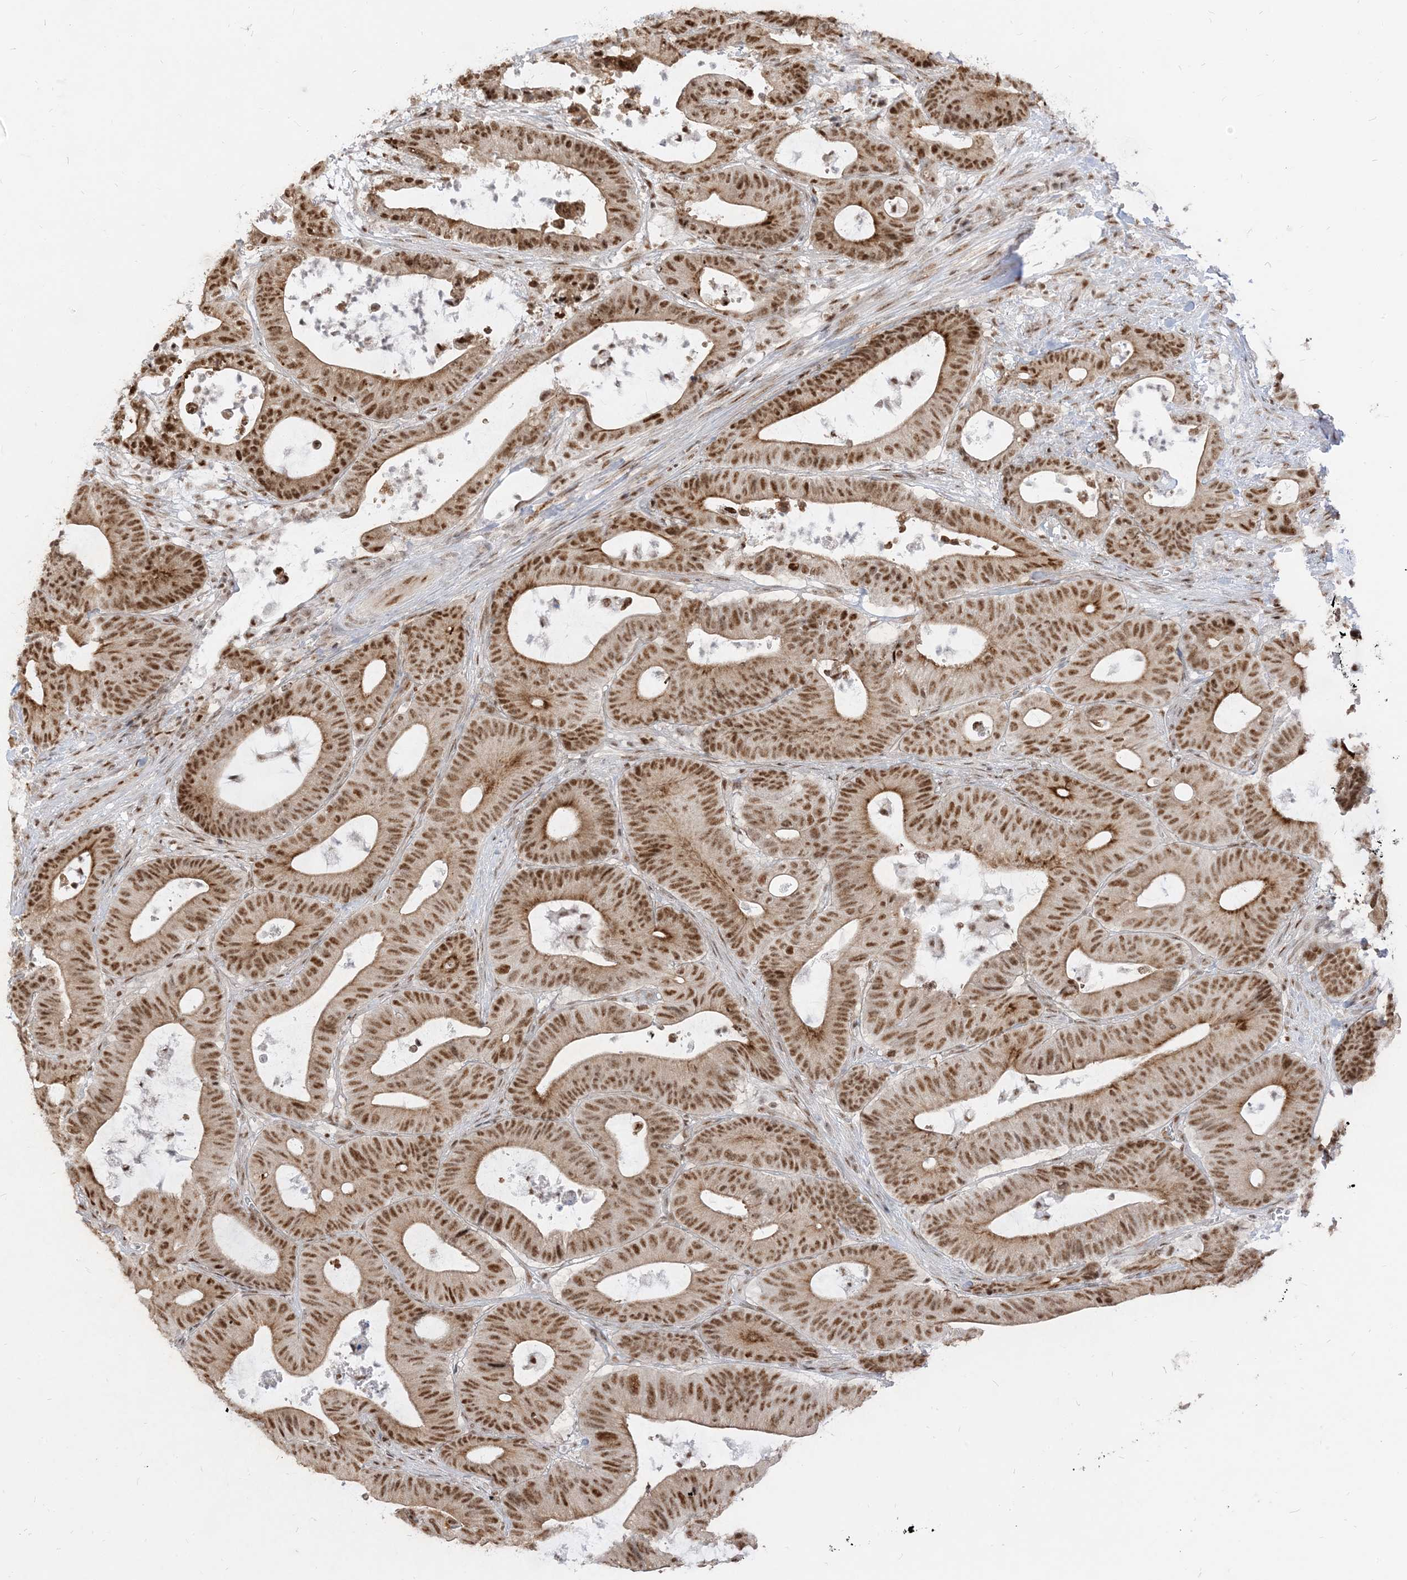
{"staining": {"intensity": "moderate", "quantity": ">75%", "location": "nuclear"}, "tissue": "colorectal cancer", "cell_type": "Tumor cells", "image_type": "cancer", "snomed": [{"axis": "morphology", "description": "Adenocarcinoma, NOS"}, {"axis": "topography", "description": "Colon"}], "caption": "Immunohistochemical staining of human colorectal cancer exhibits moderate nuclear protein staining in approximately >75% of tumor cells. (DAB IHC with brightfield microscopy, high magnification).", "gene": "ARGLU1", "patient": {"sex": "female", "age": 84}}